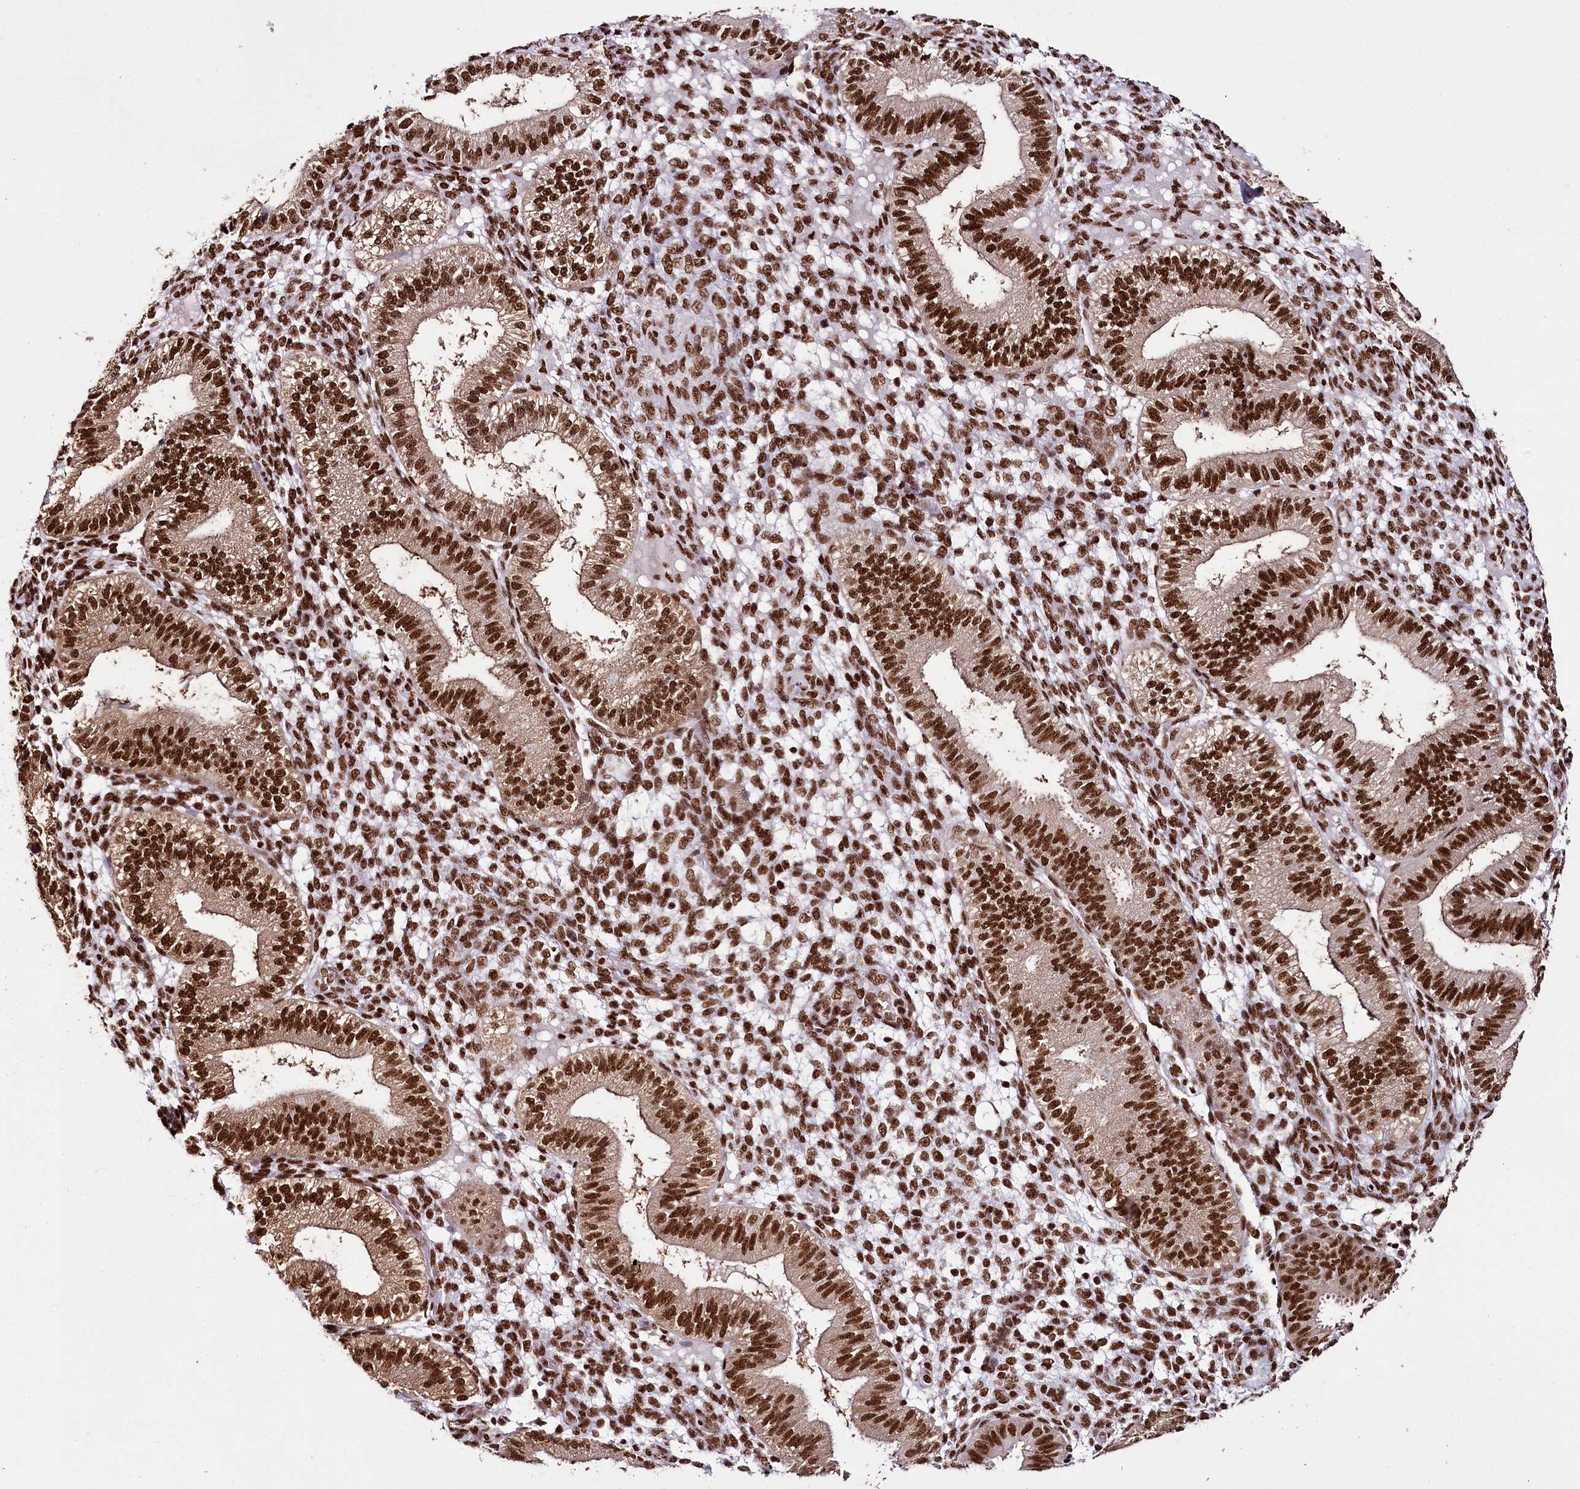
{"staining": {"intensity": "strong", "quantity": ">75%", "location": "nuclear"}, "tissue": "endometrium", "cell_type": "Cells in endometrial stroma", "image_type": "normal", "snomed": [{"axis": "morphology", "description": "Normal tissue, NOS"}, {"axis": "topography", "description": "Endometrium"}], "caption": "Immunohistochemistry (IHC) micrograph of unremarkable endometrium: endometrium stained using IHC reveals high levels of strong protein expression localized specifically in the nuclear of cells in endometrial stroma, appearing as a nuclear brown color.", "gene": "SMARCE1", "patient": {"sex": "female", "age": 39}}